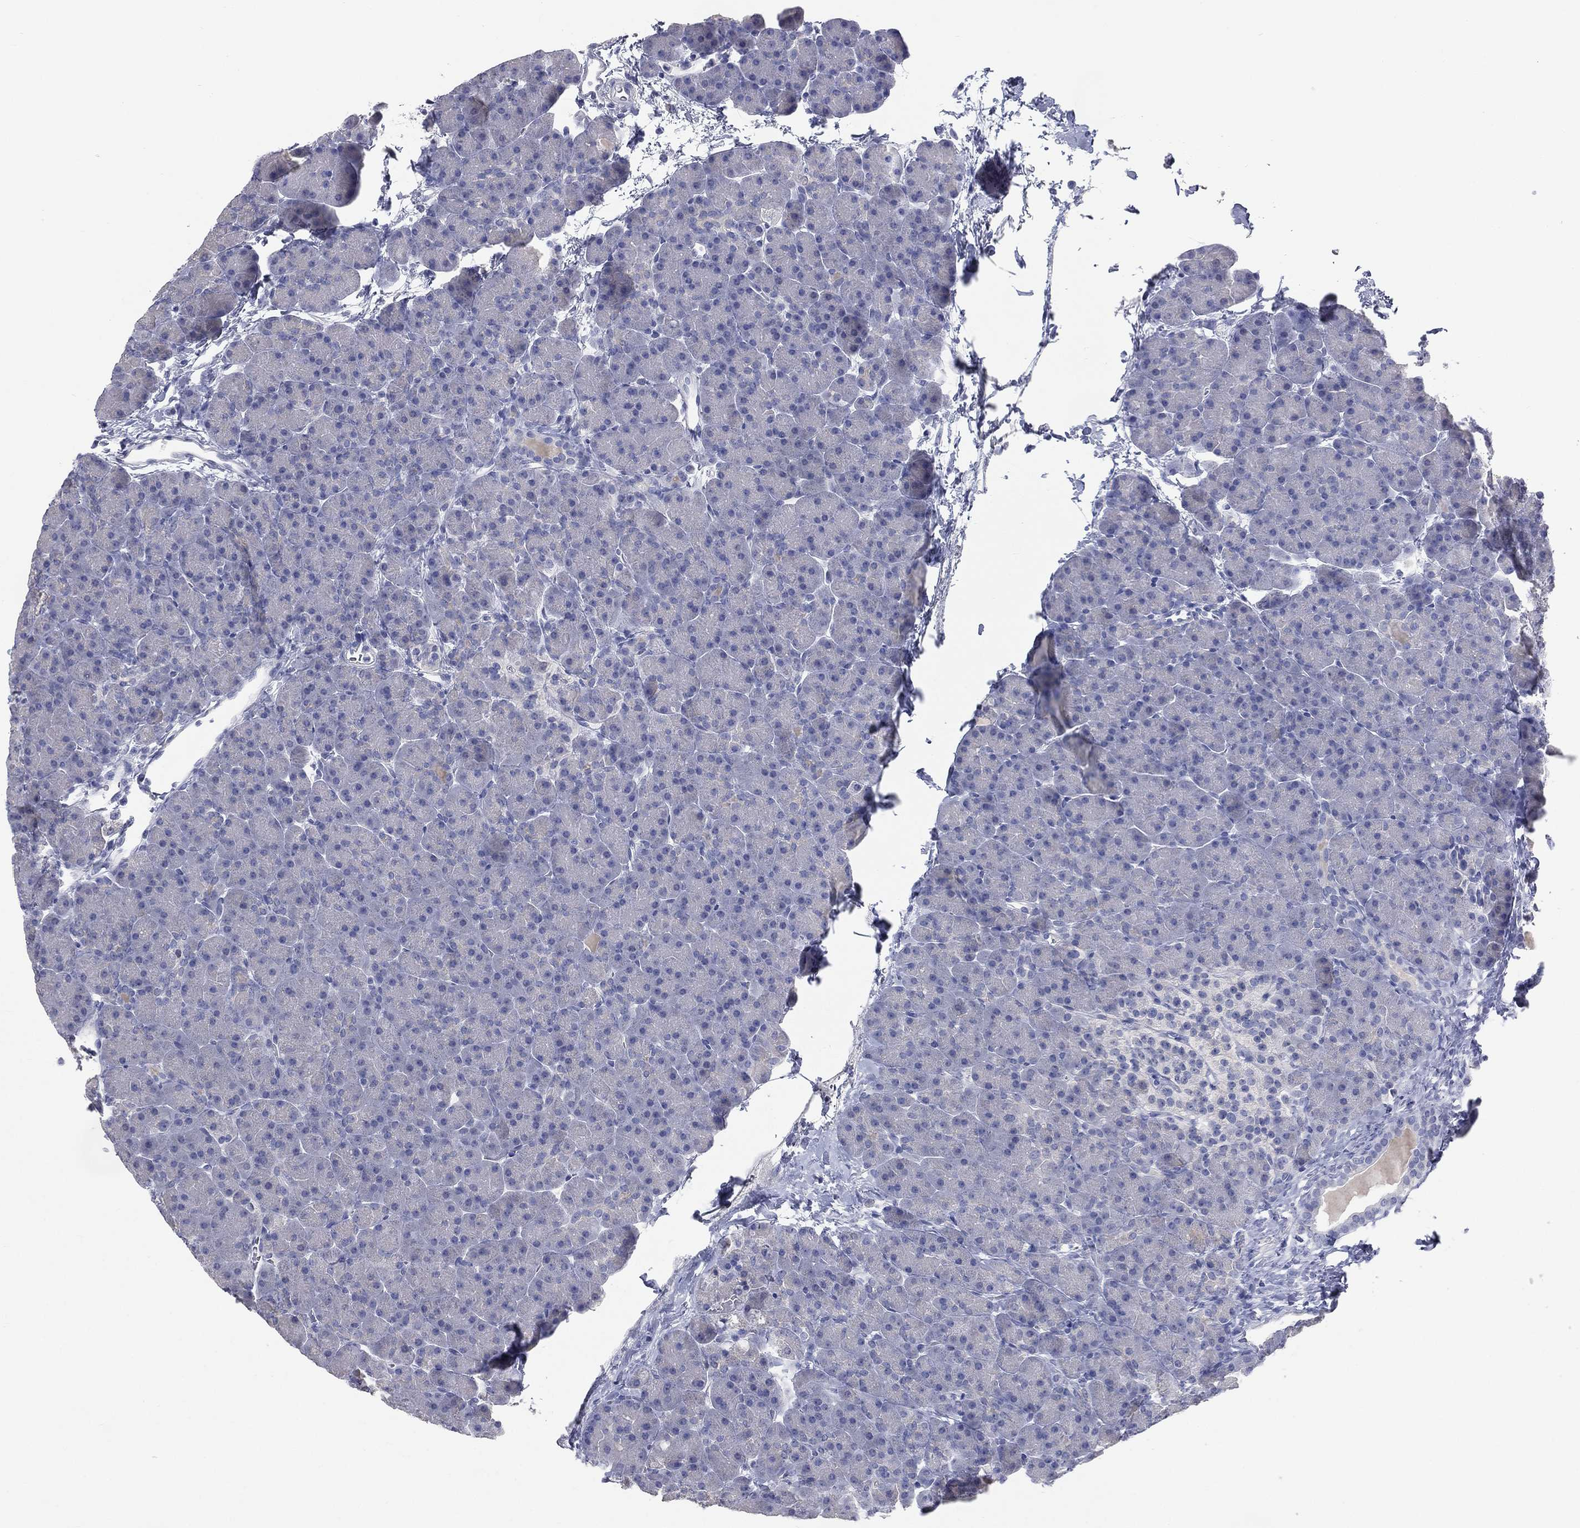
{"staining": {"intensity": "negative", "quantity": "none", "location": "none"}, "tissue": "pancreas", "cell_type": "Exocrine glandular cells", "image_type": "normal", "snomed": [{"axis": "morphology", "description": "Normal tissue, NOS"}, {"axis": "topography", "description": "Pancreas"}], "caption": "A micrograph of pancreas stained for a protein displays no brown staining in exocrine glandular cells. (Brightfield microscopy of DAB IHC at high magnification).", "gene": "STK31", "patient": {"sex": "female", "age": 44}}